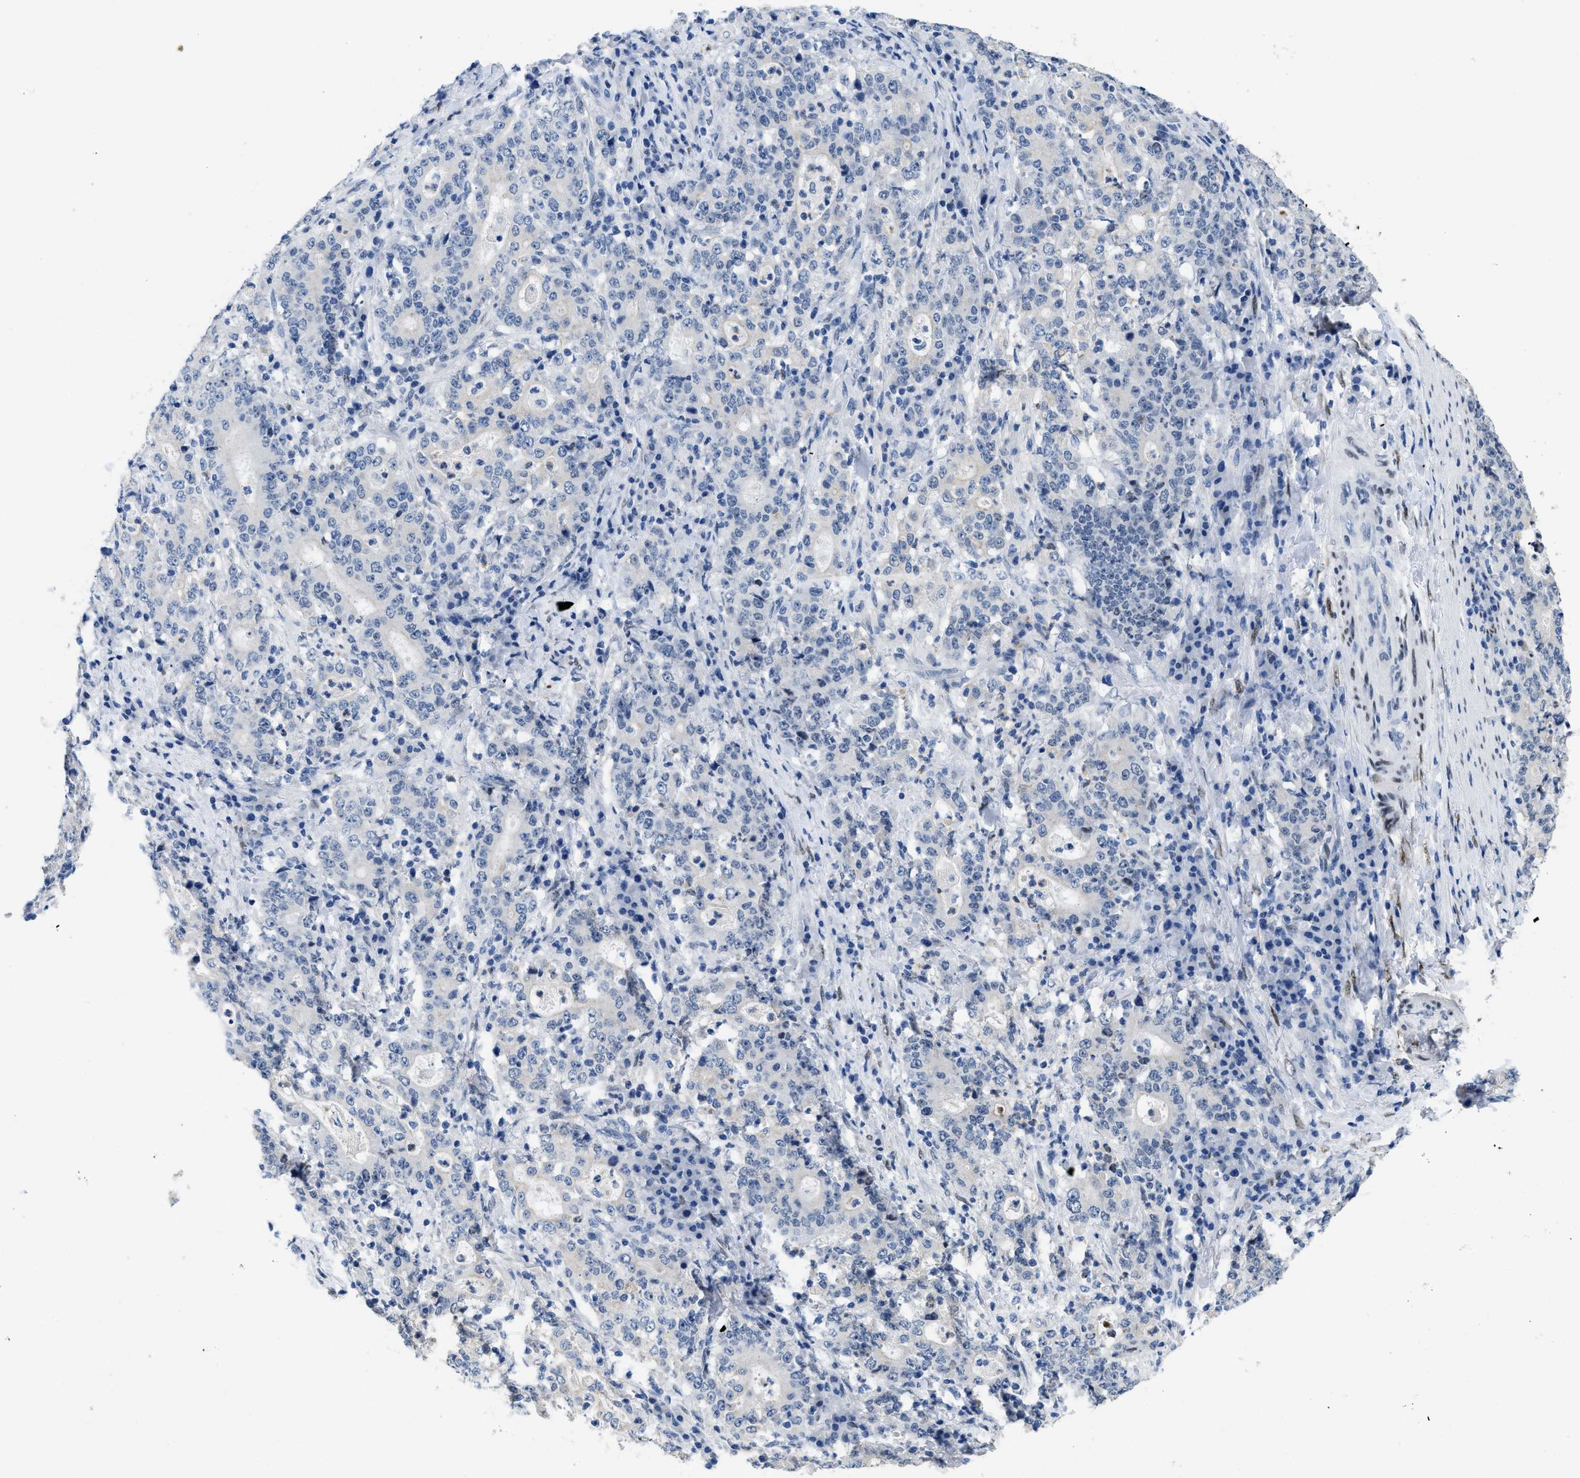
{"staining": {"intensity": "negative", "quantity": "none", "location": "none"}, "tissue": "stomach cancer", "cell_type": "Tumor cells", "image_type": "cancer", "snomed": [{"axis": "morphology", "description": "Normal tissue, NOS"}, {"axis": "morphology", "description": "Adenocarcinoma, NOS"}, {"axis": "topography", "description": "Stomach, upper"}, {"axis": "topography", "description": "Stomach"}], "caption": "This histopathology image is of stomach adenocarcinoma stained with immunohistochemistry (IHC) to label a protein in brown with the nuclei are counter-stained blue. There is no positivity in tumor cells.", "gene": "NFIX", "patient": {"sex": "male", "age": 59}}